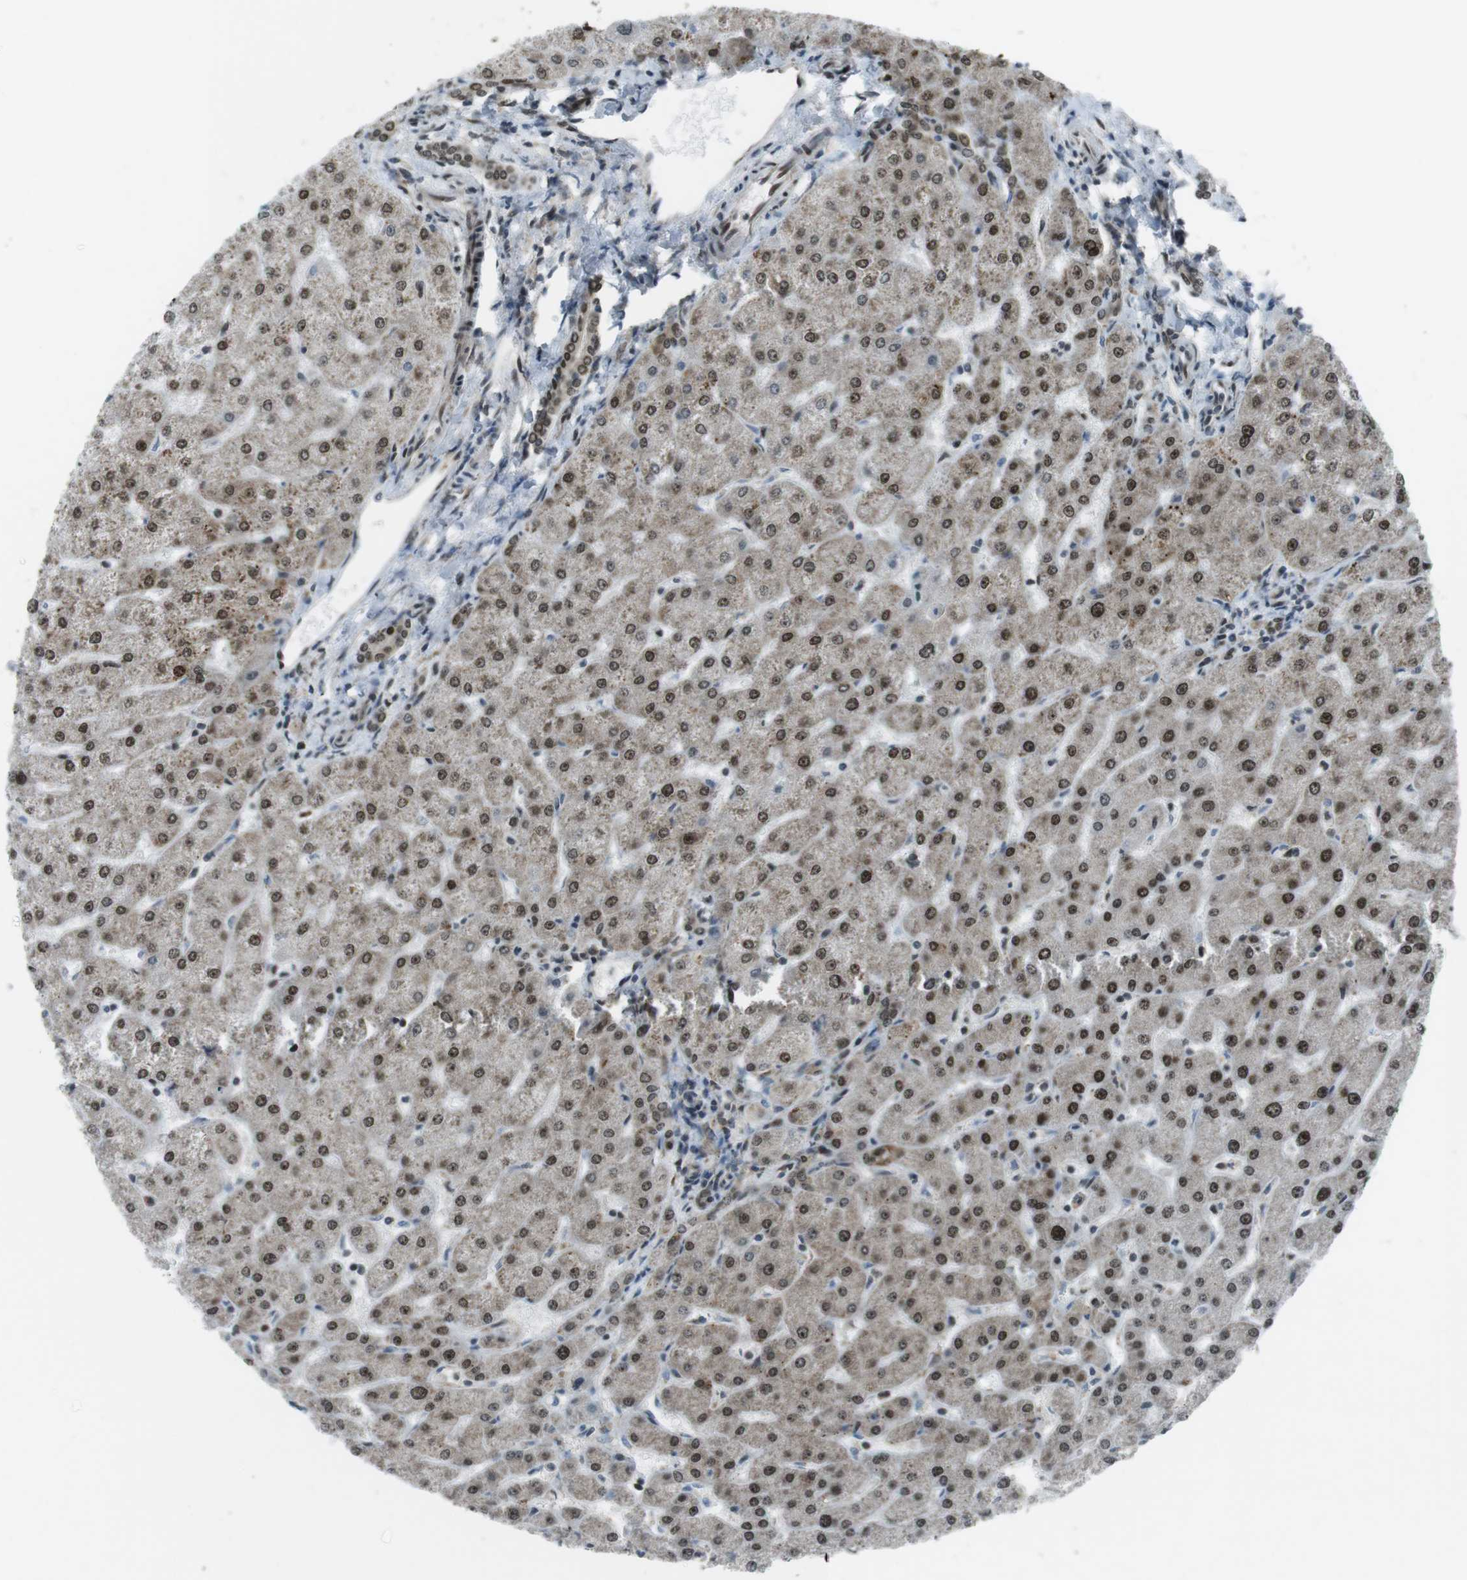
{"staining": {"intensity": "weak", "quantity": ">75%", "location": "cytoplasmic/membranous,nuclear"}, "tissue": "liver", "cell_type": "Cholangiocytes", "image_type": "normal", "snomed": [{"axis": "morphology", "description": "Normal tissue, NOS"}, {"axis": "topography", "description": "Liver"}], "caption": "IHC (DAB (3,3'-diaminobenzidine)) staining of benign liver demonstrates weak cytoplasmic/membranous,nuclear protein staining in approximately >75% of cholangiocytes.", "gene": "CSNK1D", "patient": {"sex": "male", "age": 67}}